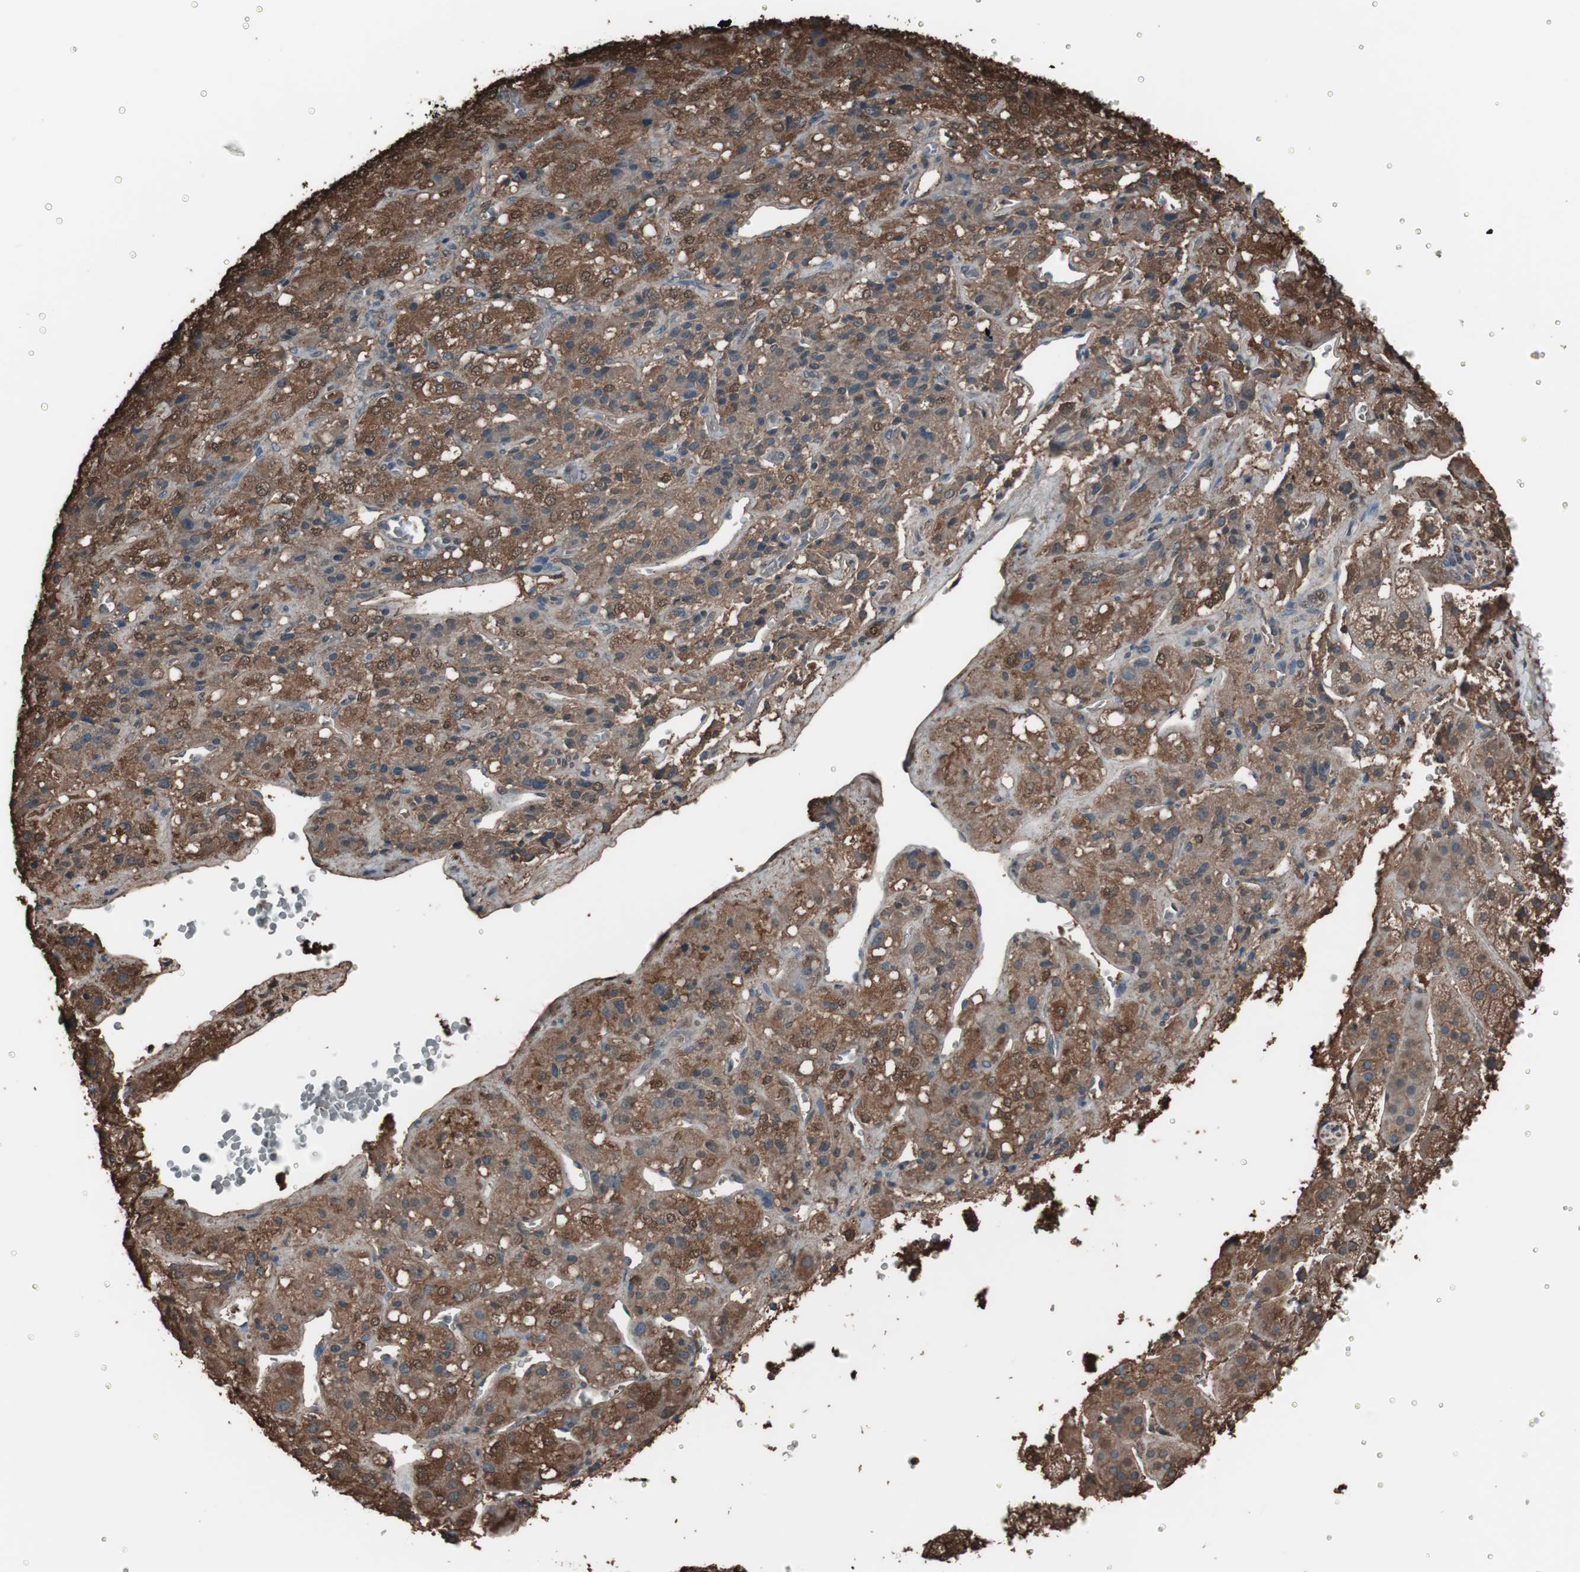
{"staining": {"intensity": "strong", "quantity": ">75%", "location": "cytoplasmic/membranous,nuclear"}, "tissue": "adrenal gland", "cell_type": "Glandular cells", "image_type": "normal", "snomed": [{"axis": "morphology", "description": "Normal tissue, NOS"}, {"axis": "topography", "description": "Adrenal gland"}], "caption": "A high-resolution micrograph shows IHC staining of benign adrenal gland, which exhibits strong cytoplasmic/membranous,nuclear positivity in approximately >75% of glandular cells. (DAB IHC, brown staining for protein, blue staining for nuclei).", "gene": "CALM2", "patient": {"sex": "female", "age": 44}}